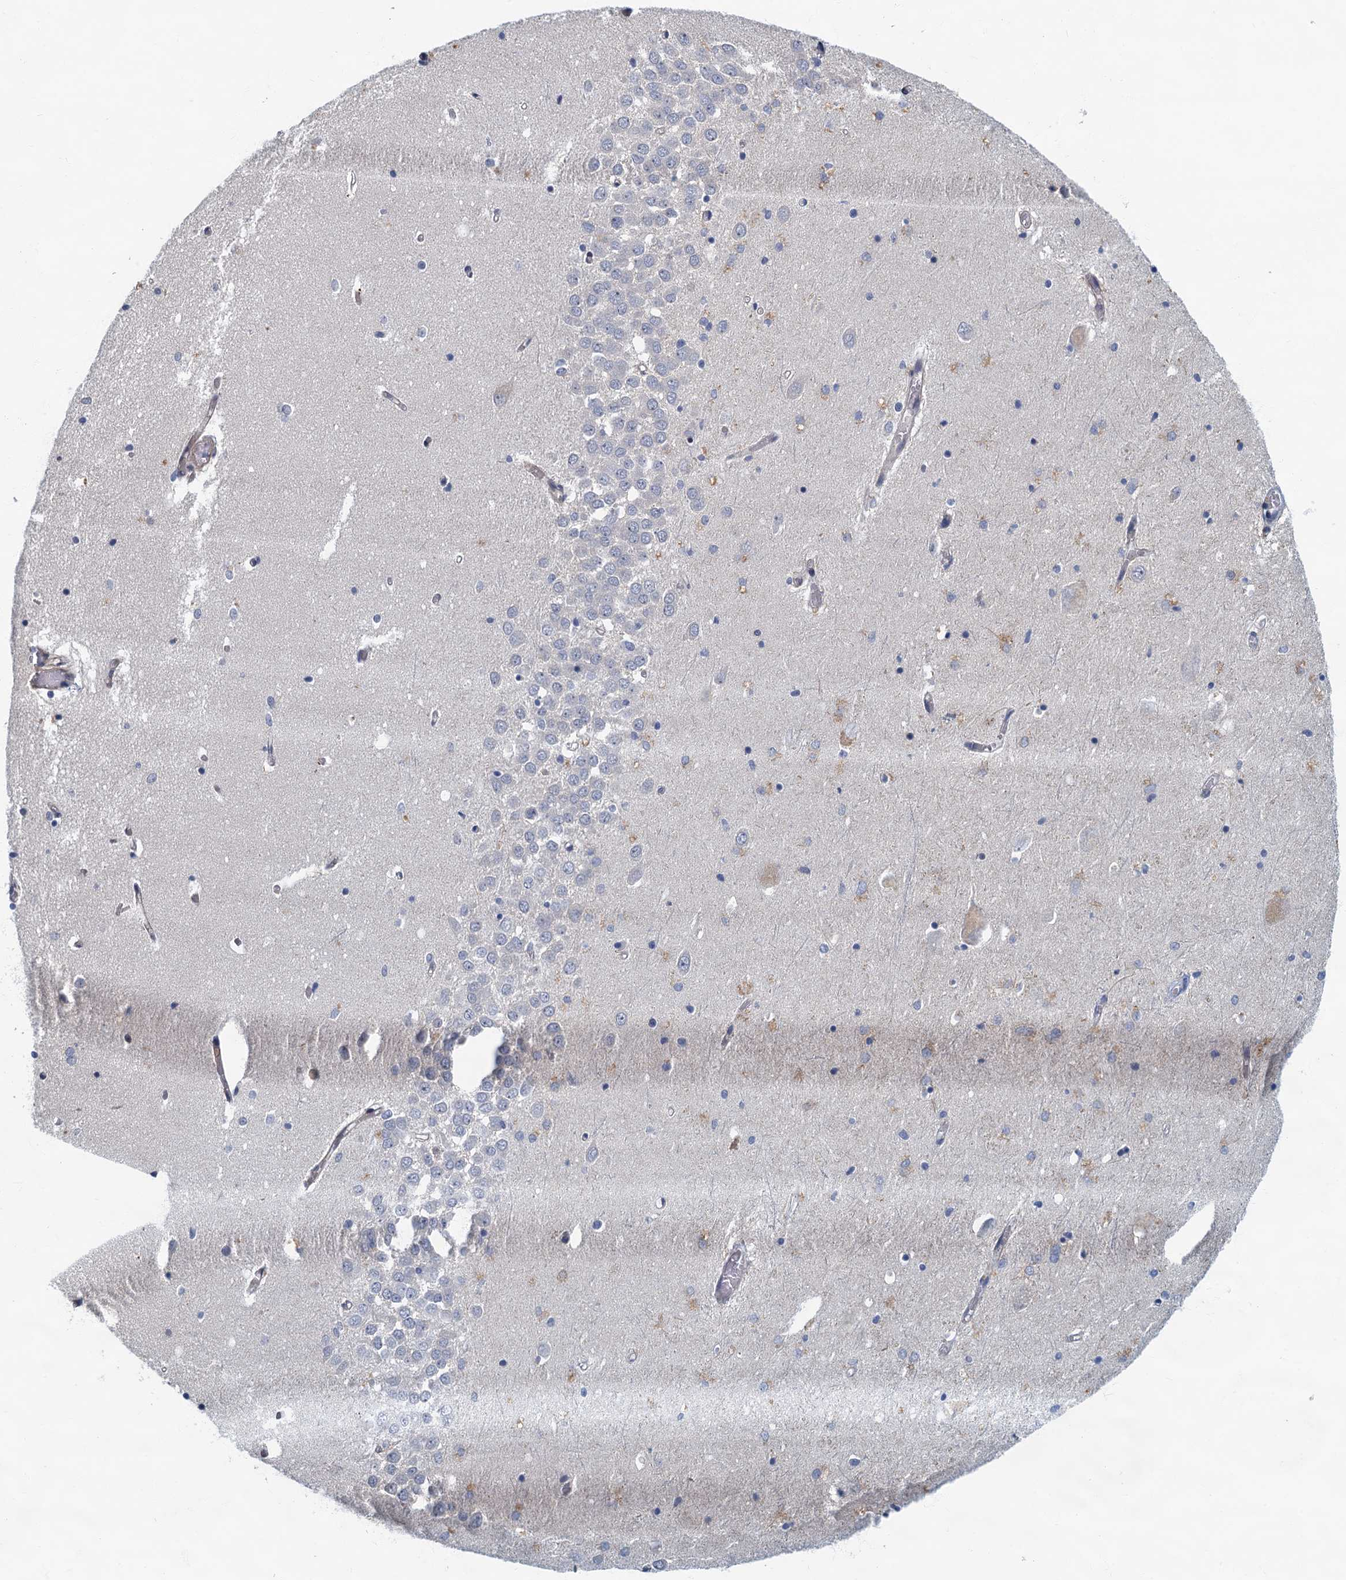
{"staining": {"intensity": "negative", "quantity": "none", "location": "none"}, "tissue": "hippocampus", "cell_type": "Glial cells", "image_type": "normal", "snomed": [{"axis": "morphology", "description": "Normal tissue, NOS"}, {"axis": "topography", "description": "Hippocampus"}], "caption": "High power microscopy photomicrograph of an IHC histopathology image of normal hippocampus, revealing no significant staining in glial cells.", "gene": "CKAP2L", "patient": {"sex": "male", "age": 70}}